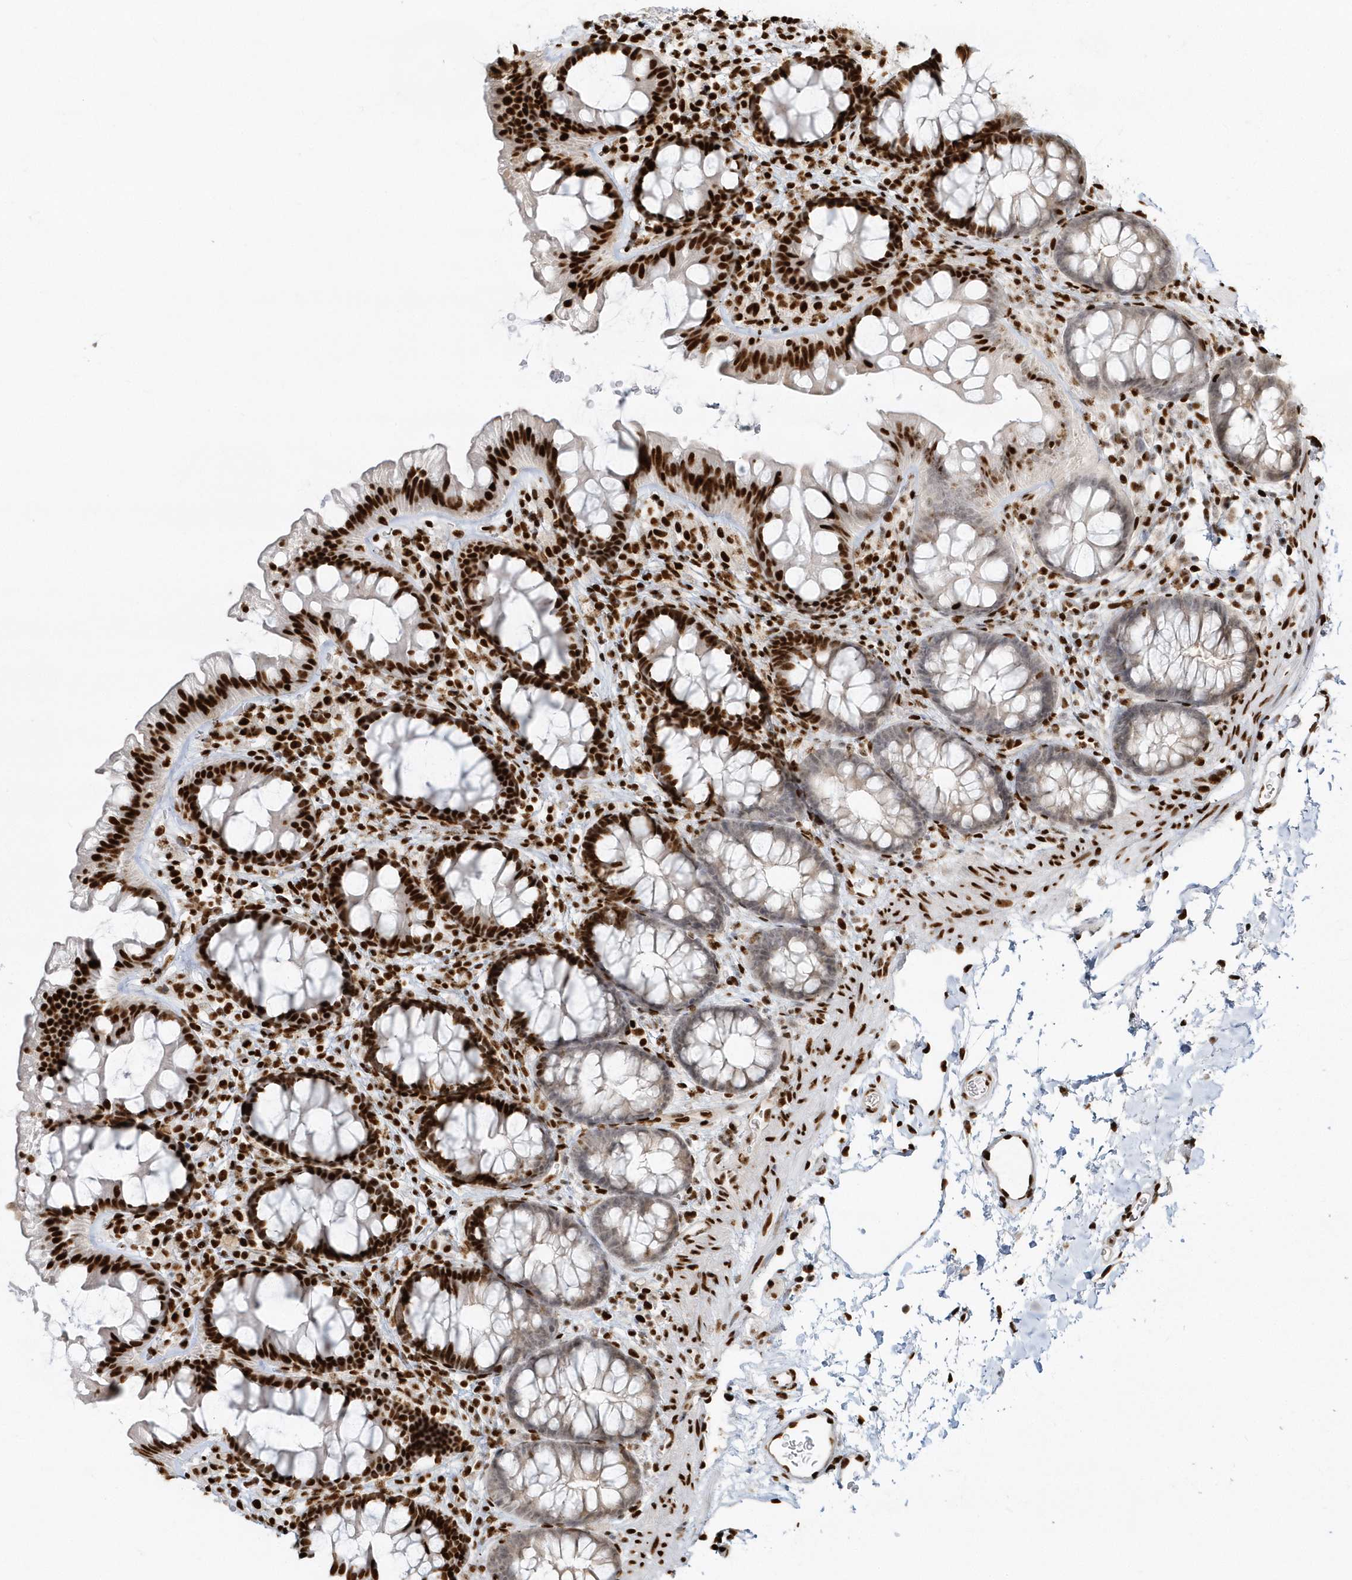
{"staining": {"intensity": "strong", "quantity": ">75%", "location": "nuclear"}, "tissue": "colon", "cell_type": "Endothelial cells", "image_type": "normal", "snomed": [{"axis": "morphology", "description": "Normal tissue, NOS"}, {"axis": "topography", "description": "Colon"}], "caption": "This micrograph exhibits IHC staining of normal colon, with high strong nuclear positivity in about >75% of endothelial cells.", "gene": "SUMO2", "patient": {"sex": "female", "age": 62}}